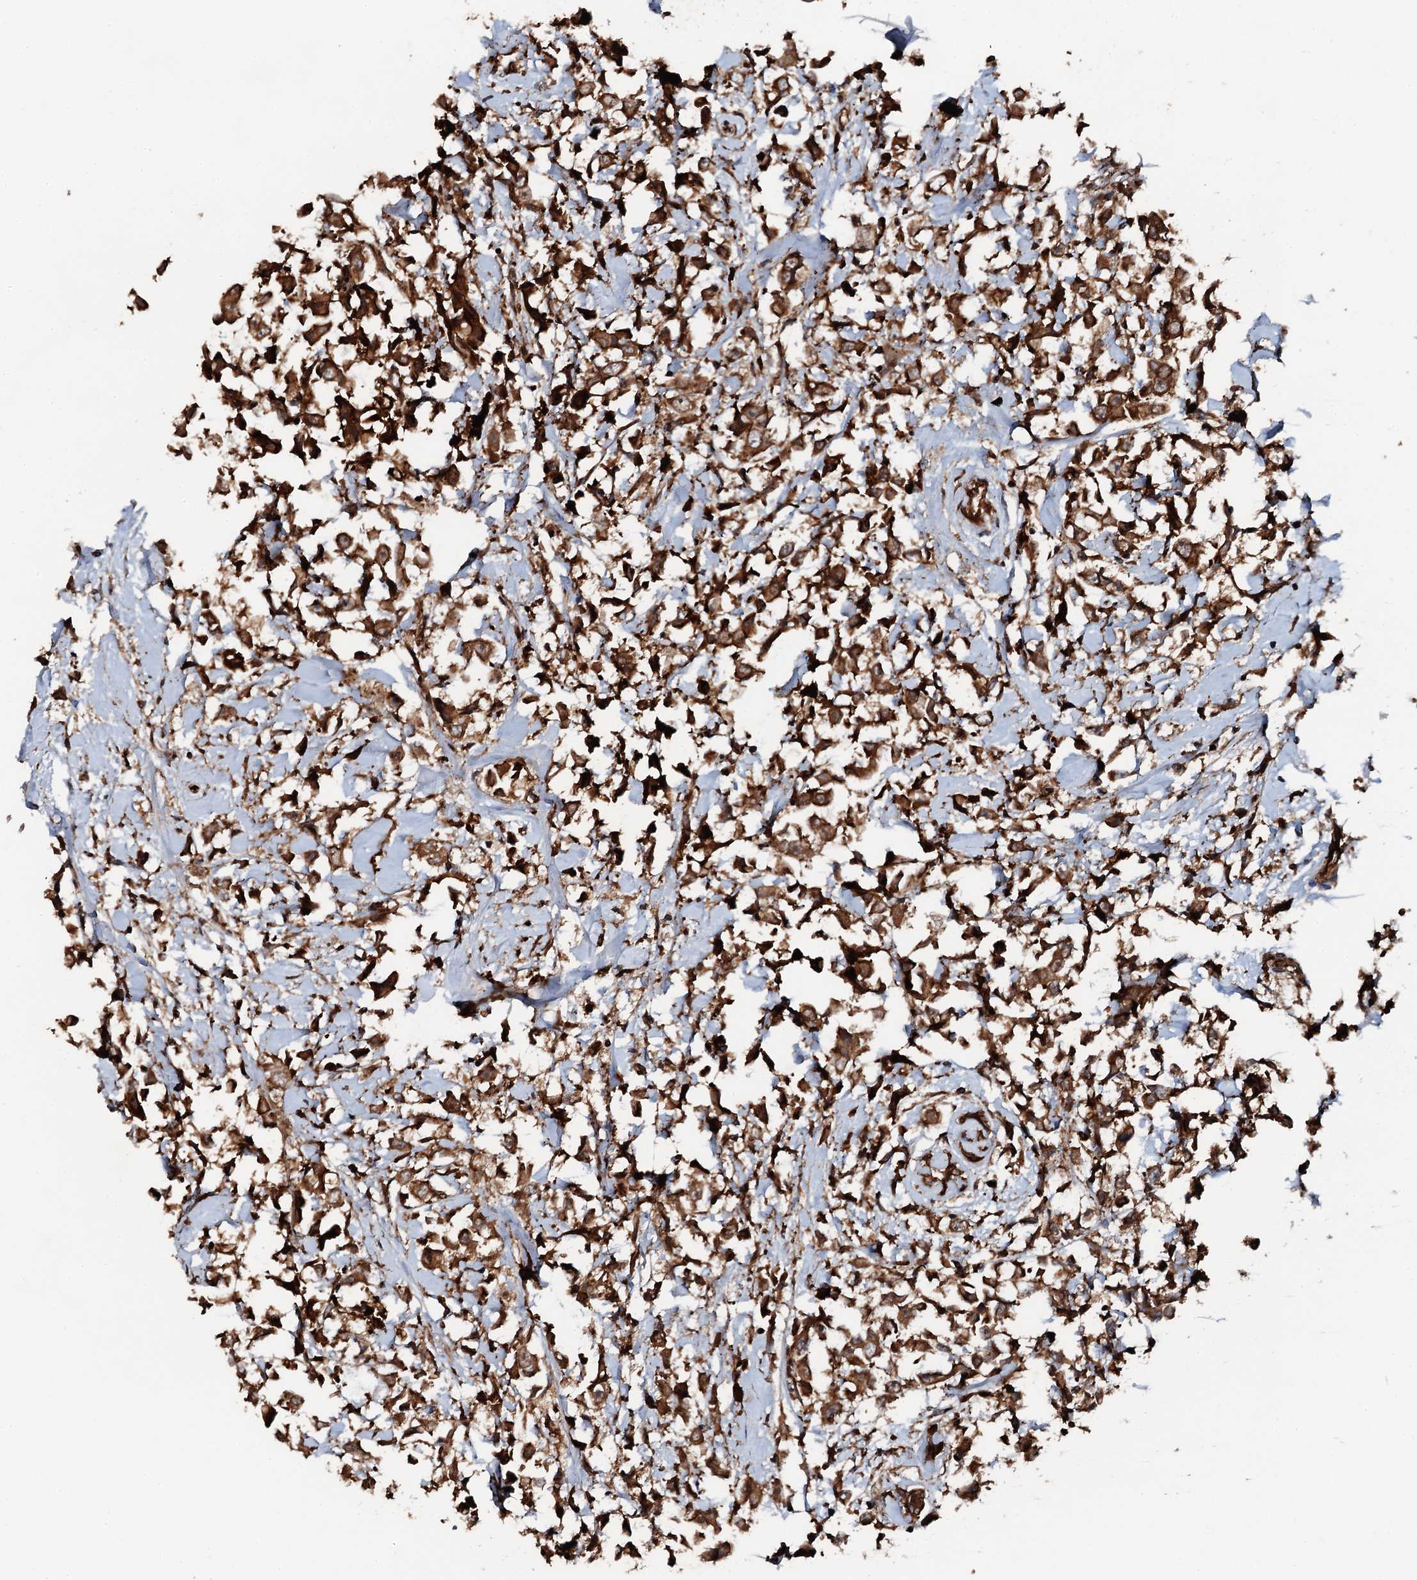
{"staining": {"intensity": "strong", "quantity": ">75%", "location": "cytoplasmic/membranous"}, "tissue": "breast cancer", "cell_type": "Tumor cells", "image_type": "cancer", "snomed": [{"axis": "morphology", "description": "Duct carcinoma"}, {"axis": "topography", "description": "Breast"}], "caption": "A brown stain labels strong cytoplasmic/membranous expression of a protein in breast cancer tumor cells.", "gene": "FLYWCH1", "patient": {"sex": "female", "age": 61}}